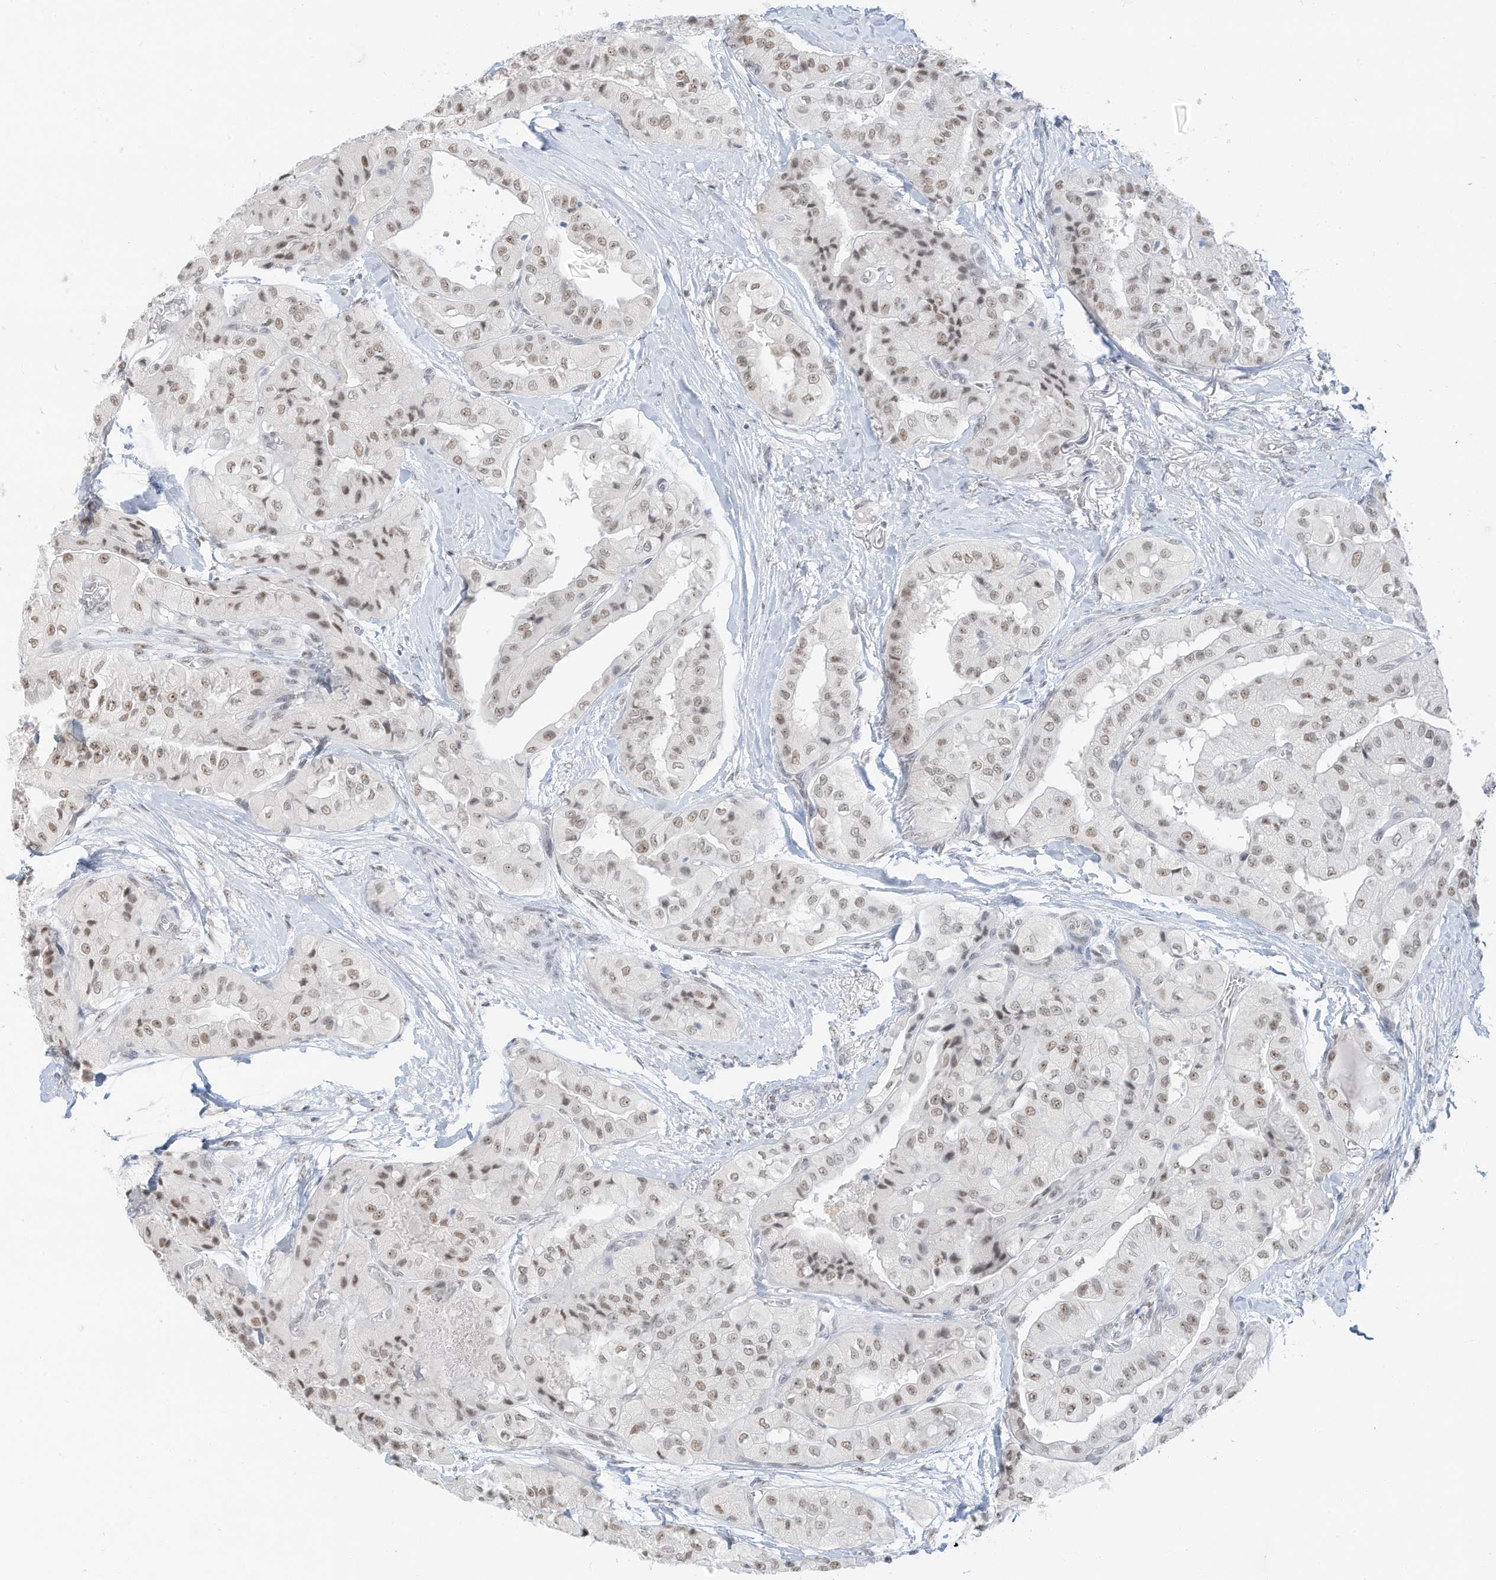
{"staining": {"intensity": "weak", "quantity": ">75%", "location": "nuclear"}, "tissue": "thyroid cancer", "cell_type": "Tumor cells", "image_type": "cancer", "snomed": [{"axis": "morphology", "description": "Papillary adenocarcinoma, NOS"}, {"axis": "topography", "description": "Thyroid gland"}], "caption": "Human papillary adenocarcinoma (thyroid) stained for a protein (brown) shows weak nuclear positive expression in approximately >75% of tumor cells.", "gene": "PGC", "patient": {"sex": "female", "age": 59}}